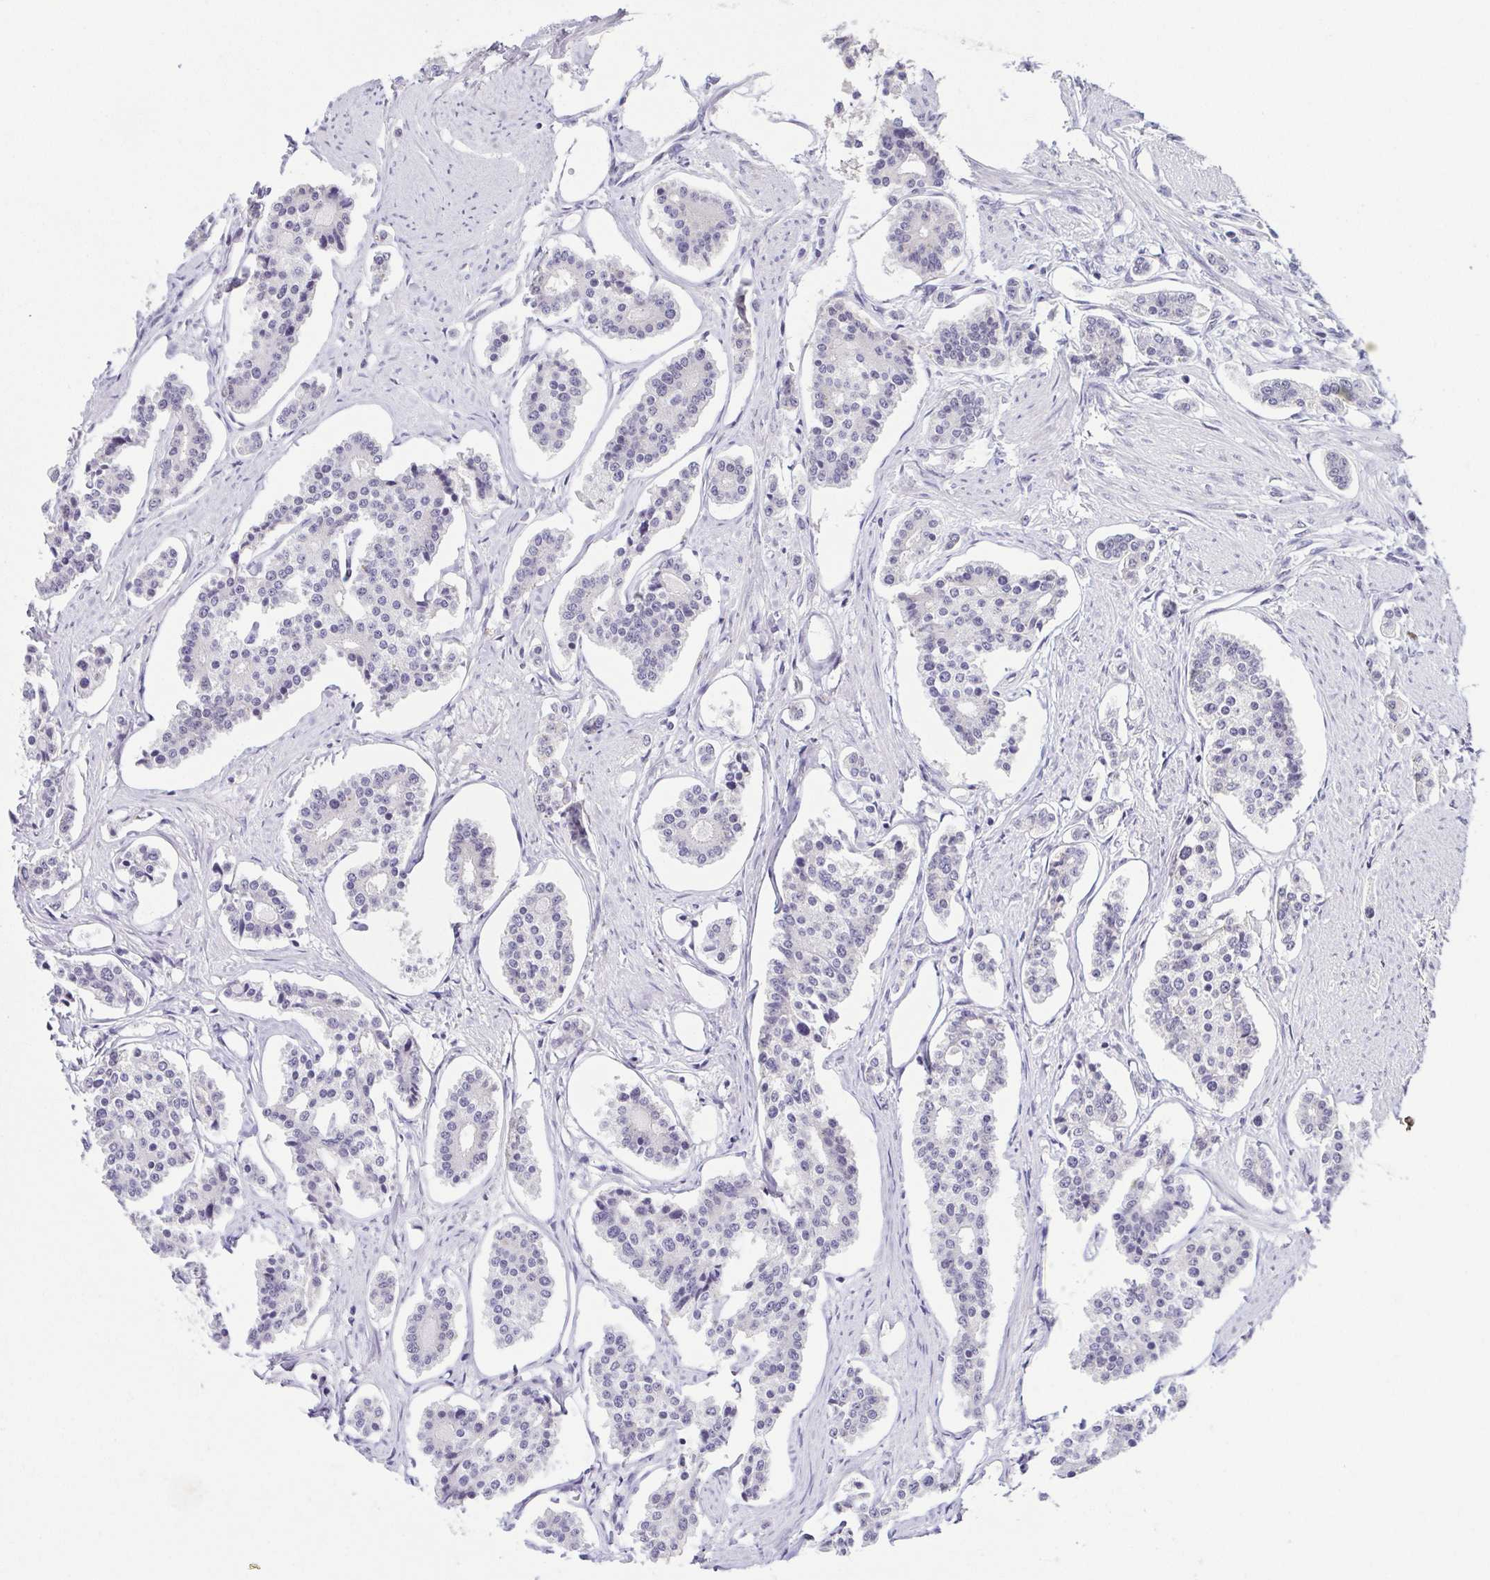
{"staining": {"intensity": "negative", "quantity": "none", "location": "none"}, "tissue": "carcinoid", "cell_type": "Tumor cells", "image_type": "cancer", "snomed": [{"axis": "morphology", "description": "Carcinoid, malignant, NOS"}, {"axis": "topography", "description": "Small intestine"}], "caption": "Tumor cells are negative for brown protein staining in carcinoid.", "gene": "TCF3", "patient": {"sex": "female", "age": 65}}